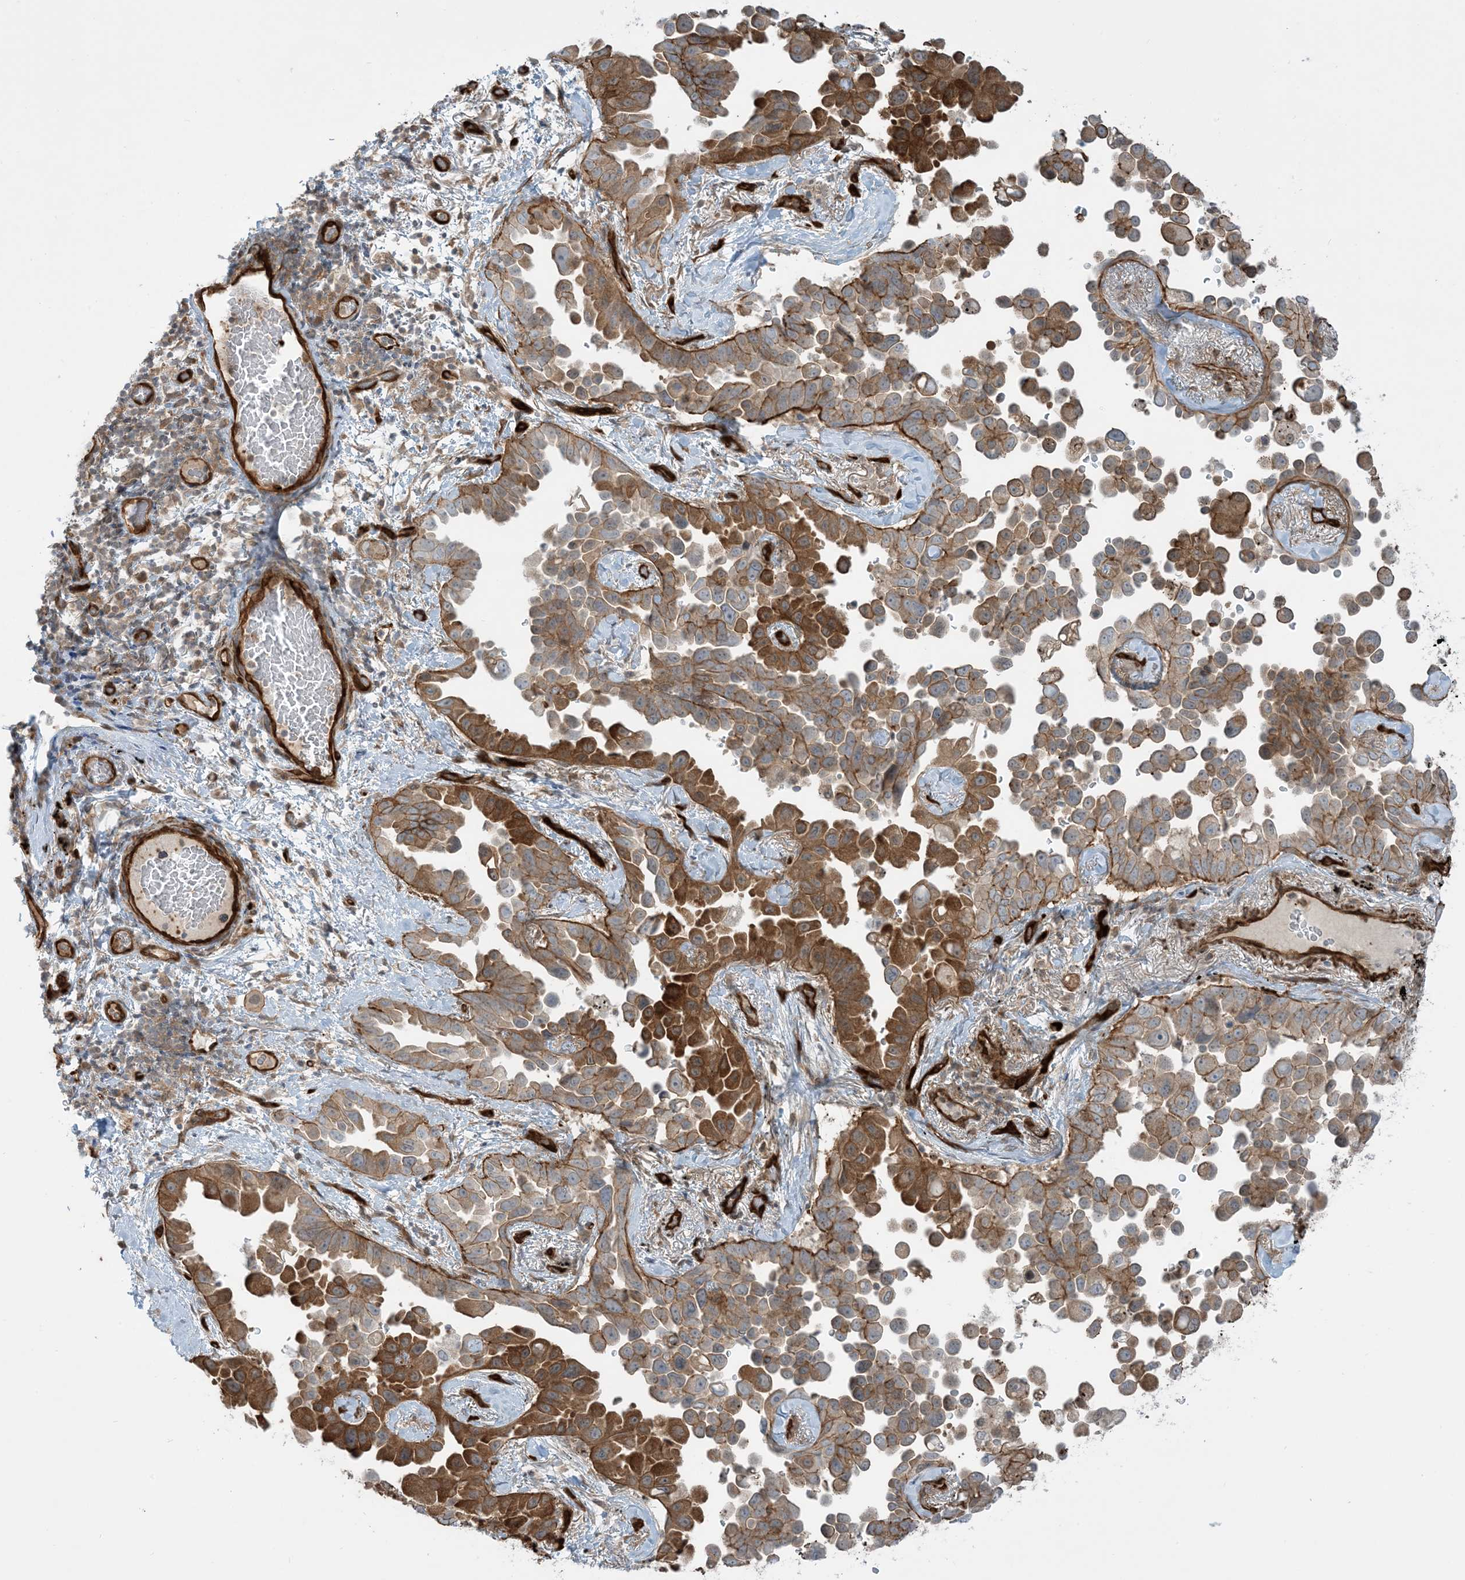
{"staining": {"intensity": "moderate", "quantity": ">75%", "location": "cytoplasmic/membranous"}, "tissue": "lung cancer", "cell_type": "Tumor cells", "image_type": "cancer", "snomed": [{"axis": "morphology", "description": "Adenocarcinoma, NOS"}, {"axis": "topography", "description": "Lung"}], "caption": "Brown immunohistochemical staining in human lung cancer (adenocarcinoma) reveals moderate cytoplasmic/membranous expression in about >75% of tumor cells. (Brightfield microscopy of DAB IHC at high magnification).", "gene": "PPM1F", "patient": {"sex": "female", "age": 67}}